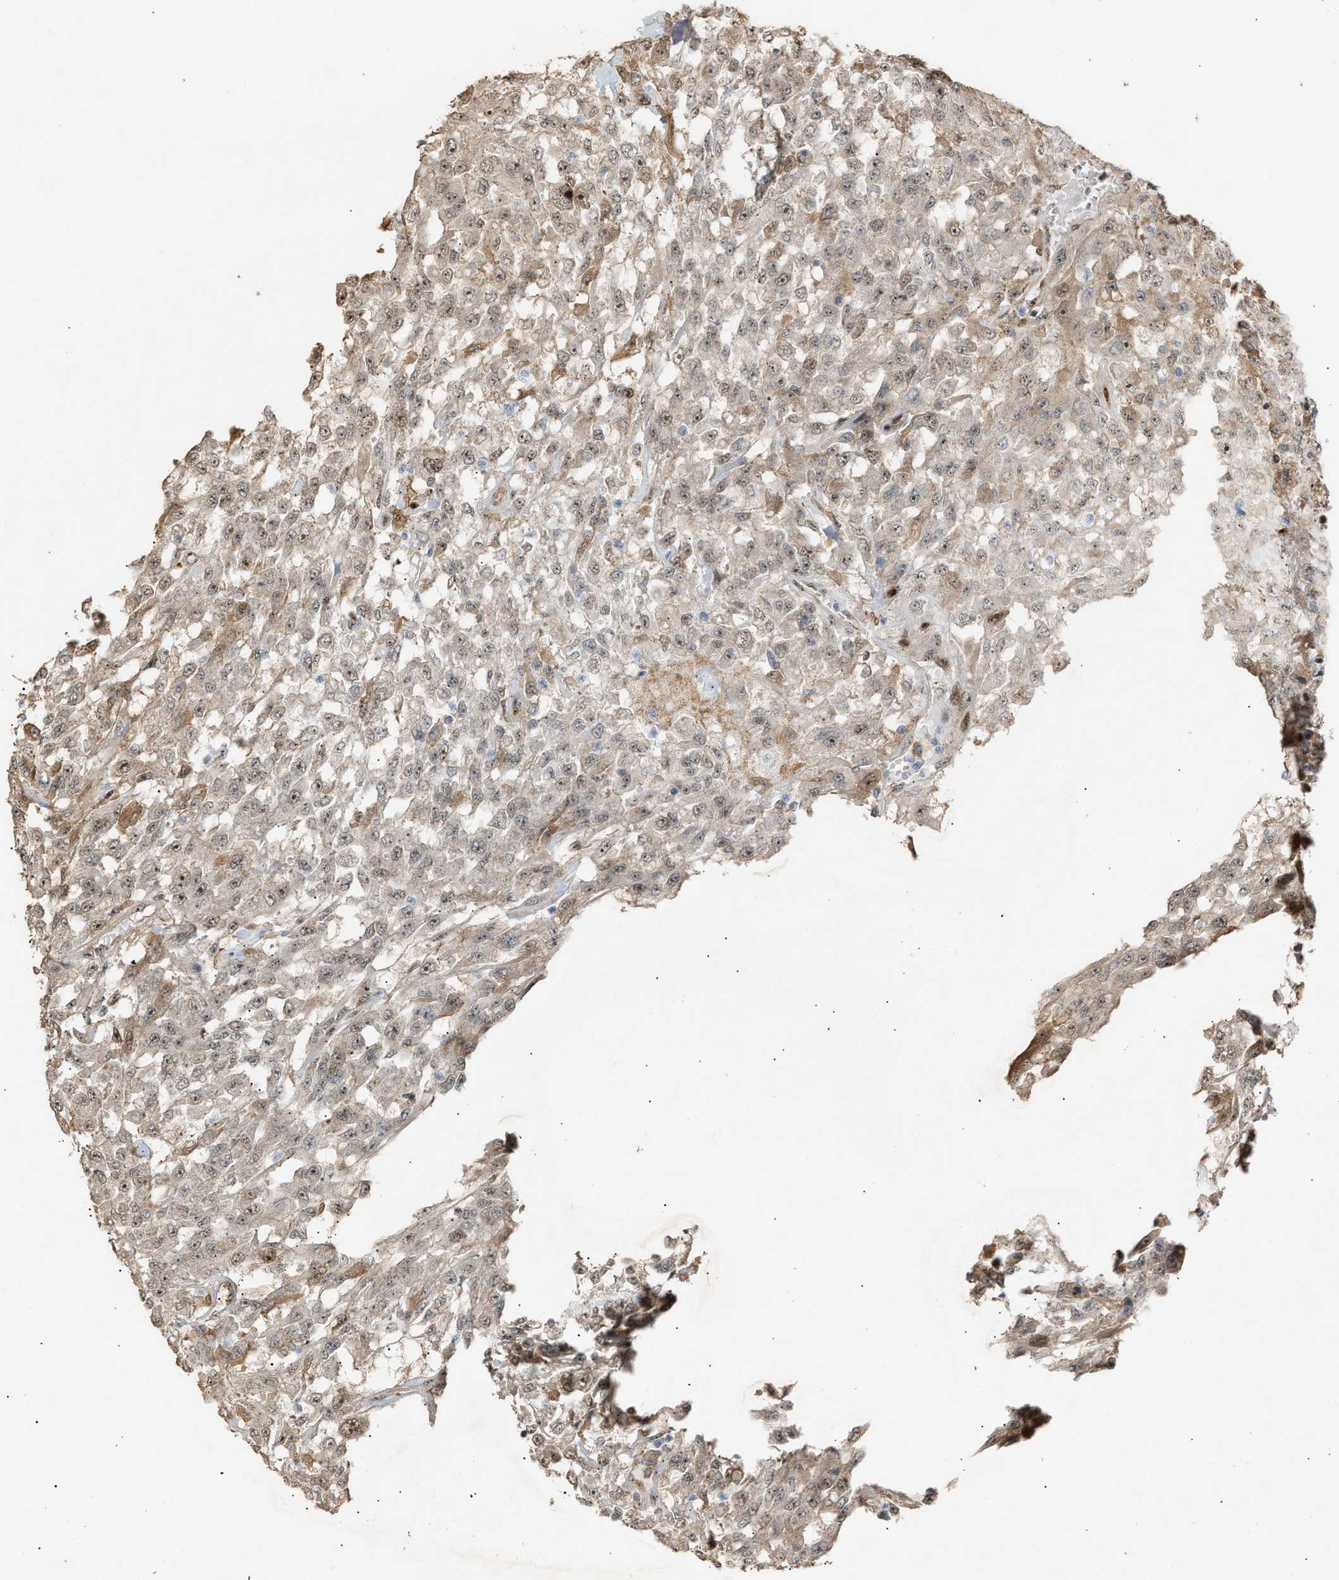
{"staining": {"intensity": "weak", "quantity": ">75%", "location": "nuclear"}, "tissue": "urothelial cancer", "cell_type": "Tumor cells", "image_type": "cancer", "snomed": [{"axis": "morphology", "description": "Urothelial carcinoma, High grade"}, {"axis": "topography", "description": "Urinary bladder"}], "caption": "An IHC micrograph of tumor tissue is shown. Protein staining in brown labels weak nuclear positivity in high-grade urothelial carcinoma within tumor cells.", "gene": "ZFAND5", "patient": {"sex": "male", "age": 46}}